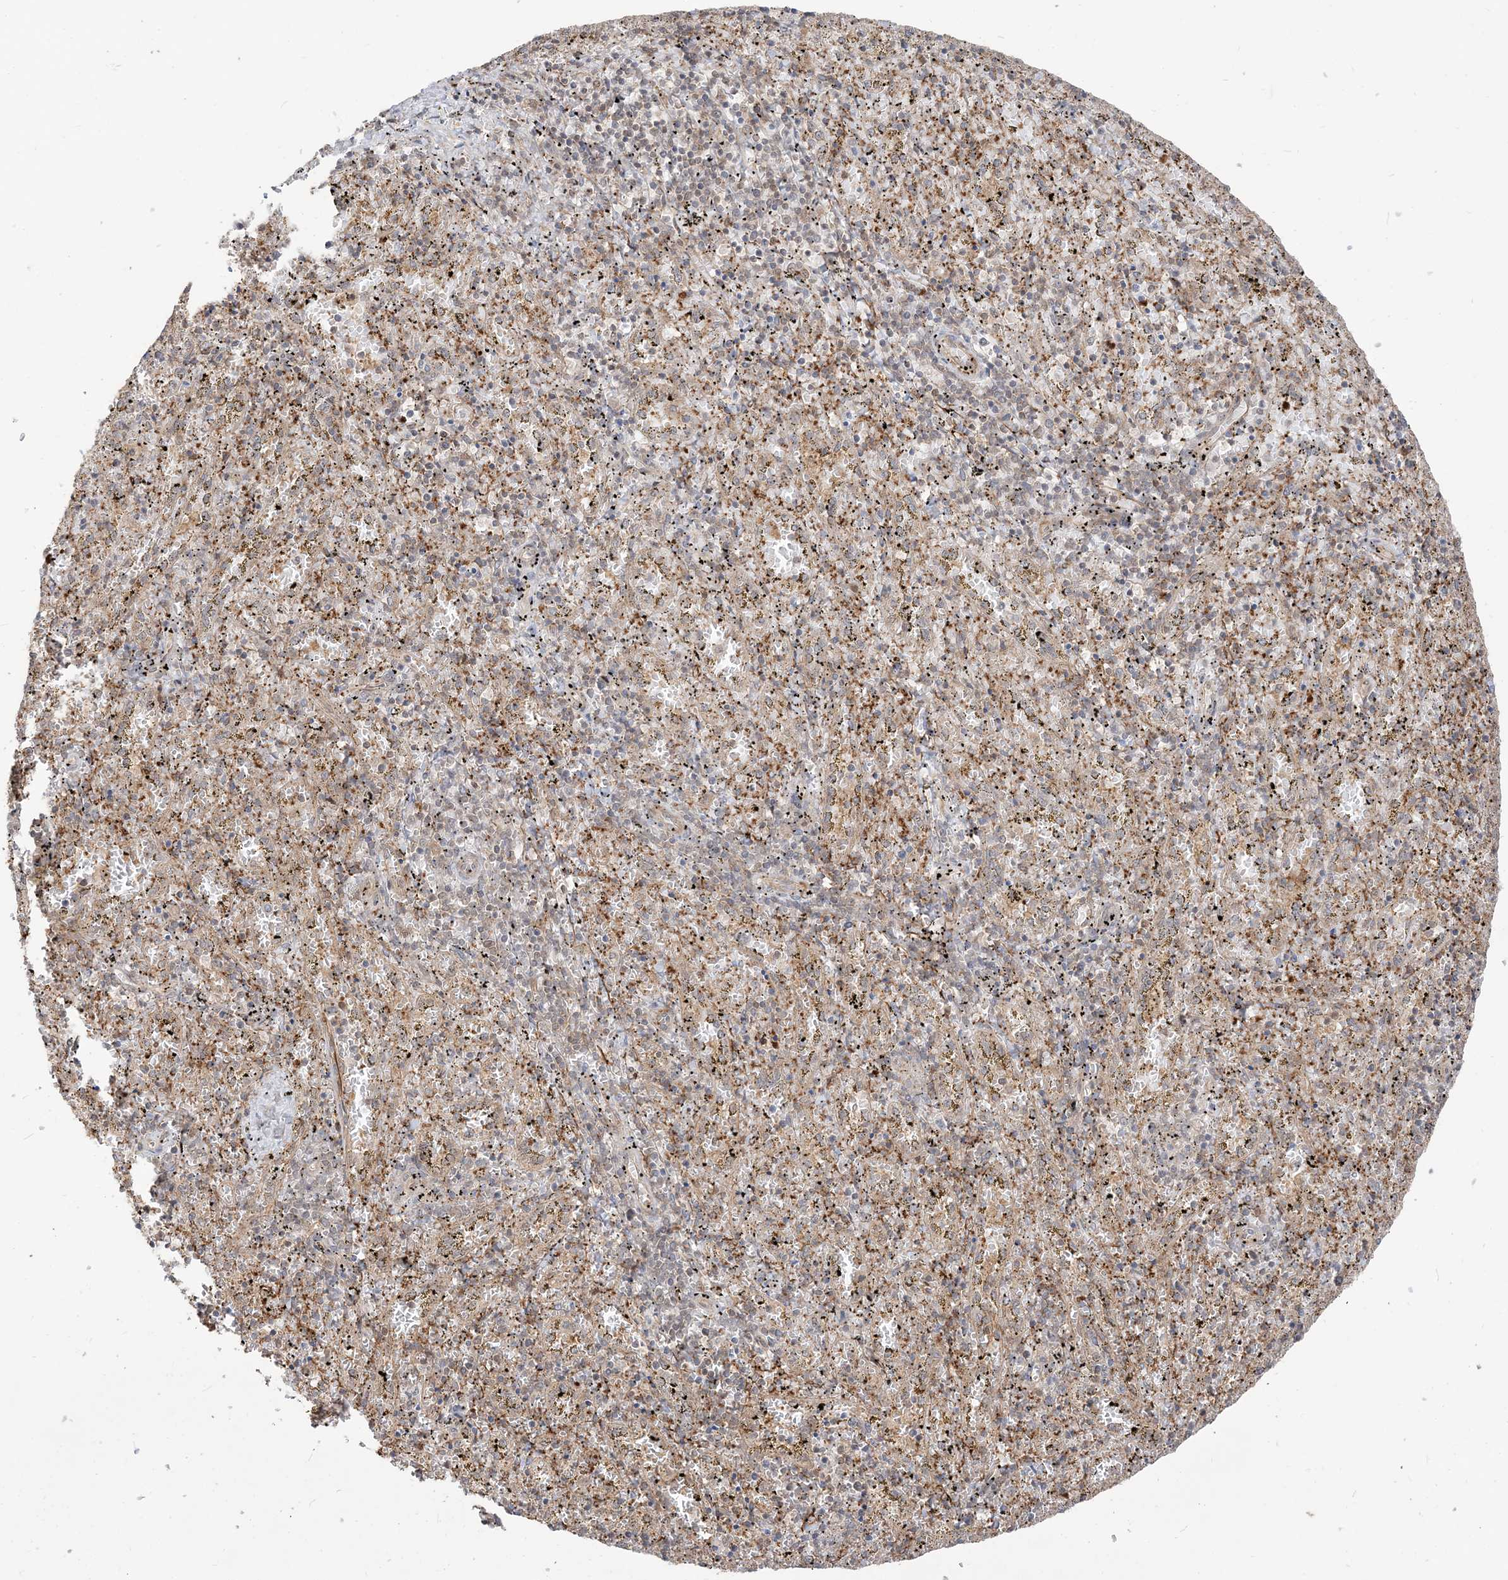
{"staining": {"intensity": "negative", "quantity": "none", "location": "none"}, "tissue": "spleen", "cell_type": "Cells in red pulp", "image_type": "normal", "snomed": [{"axis": "morphology", "description": "Normal tissue, NOS"}, {"axis": "topography", "description": "Spleen"}], "caption": "Immunohistochemistry histopathology image of unremarkable human spleen stained for a protein (brown), which displays no expression in cells in red pulp.", "gene": "TBCC", "patient": {"sex": "male", "age": 11}}